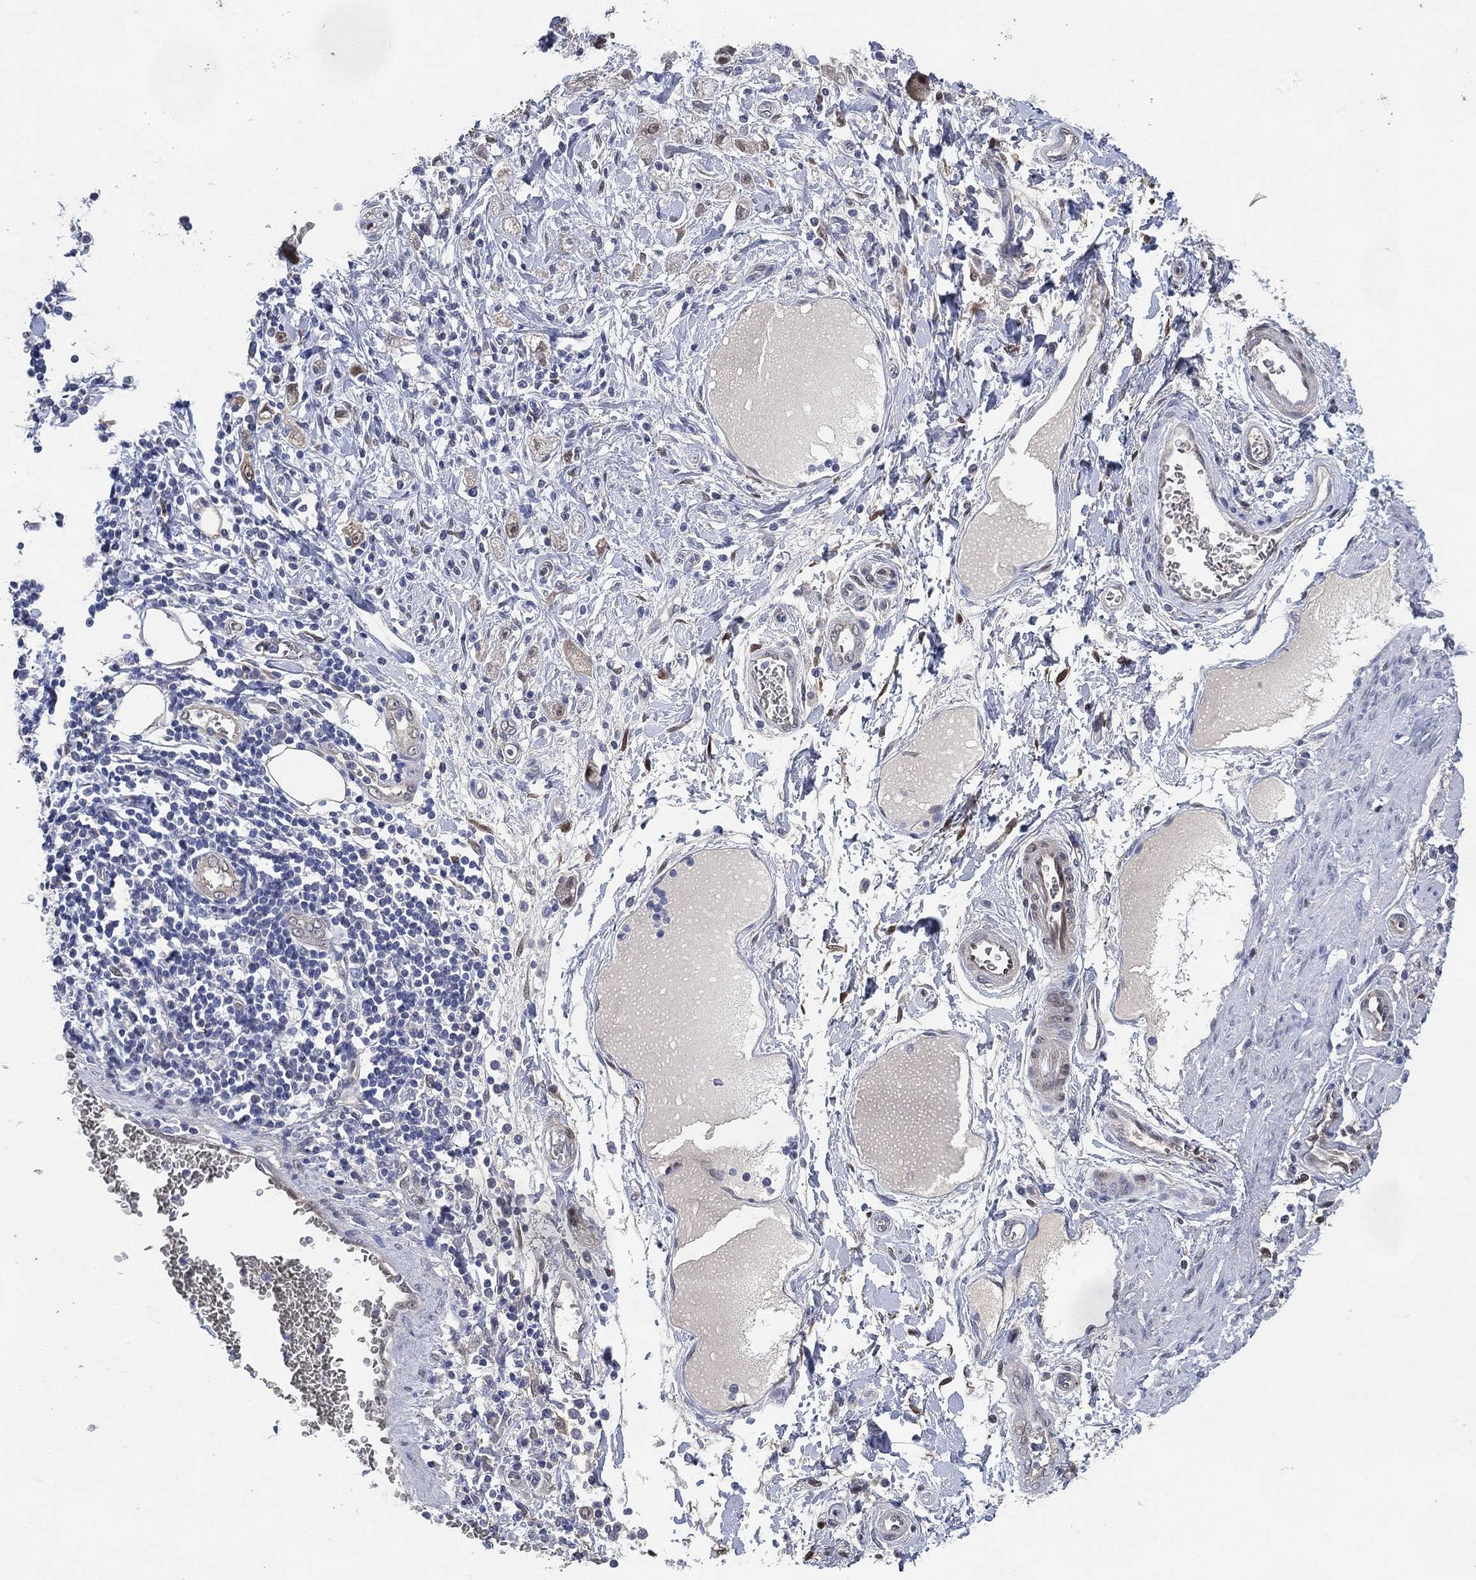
{"staining": {"intensity": "moderate", "quantity": "<25%", "location": "nuclear"}, "tissue": "stomach cancer", "cell_type": "Tumor cells", "image_type": "cancer", "snomed": [{"axis": "morphology", "description": "Adenocarcinoma, NOS"}, {"axis": "topography", "description": "Stomach"}], "caption": "DAB (3,3'-diaminobenzidine) immunohistochemical staining of stomach adenocarcinoma demonstrates moderate nuclear protein staining in approximately <25% of tumor cells.", "gene": "AK1", "patient": {"sex": "male", "age": 58}}